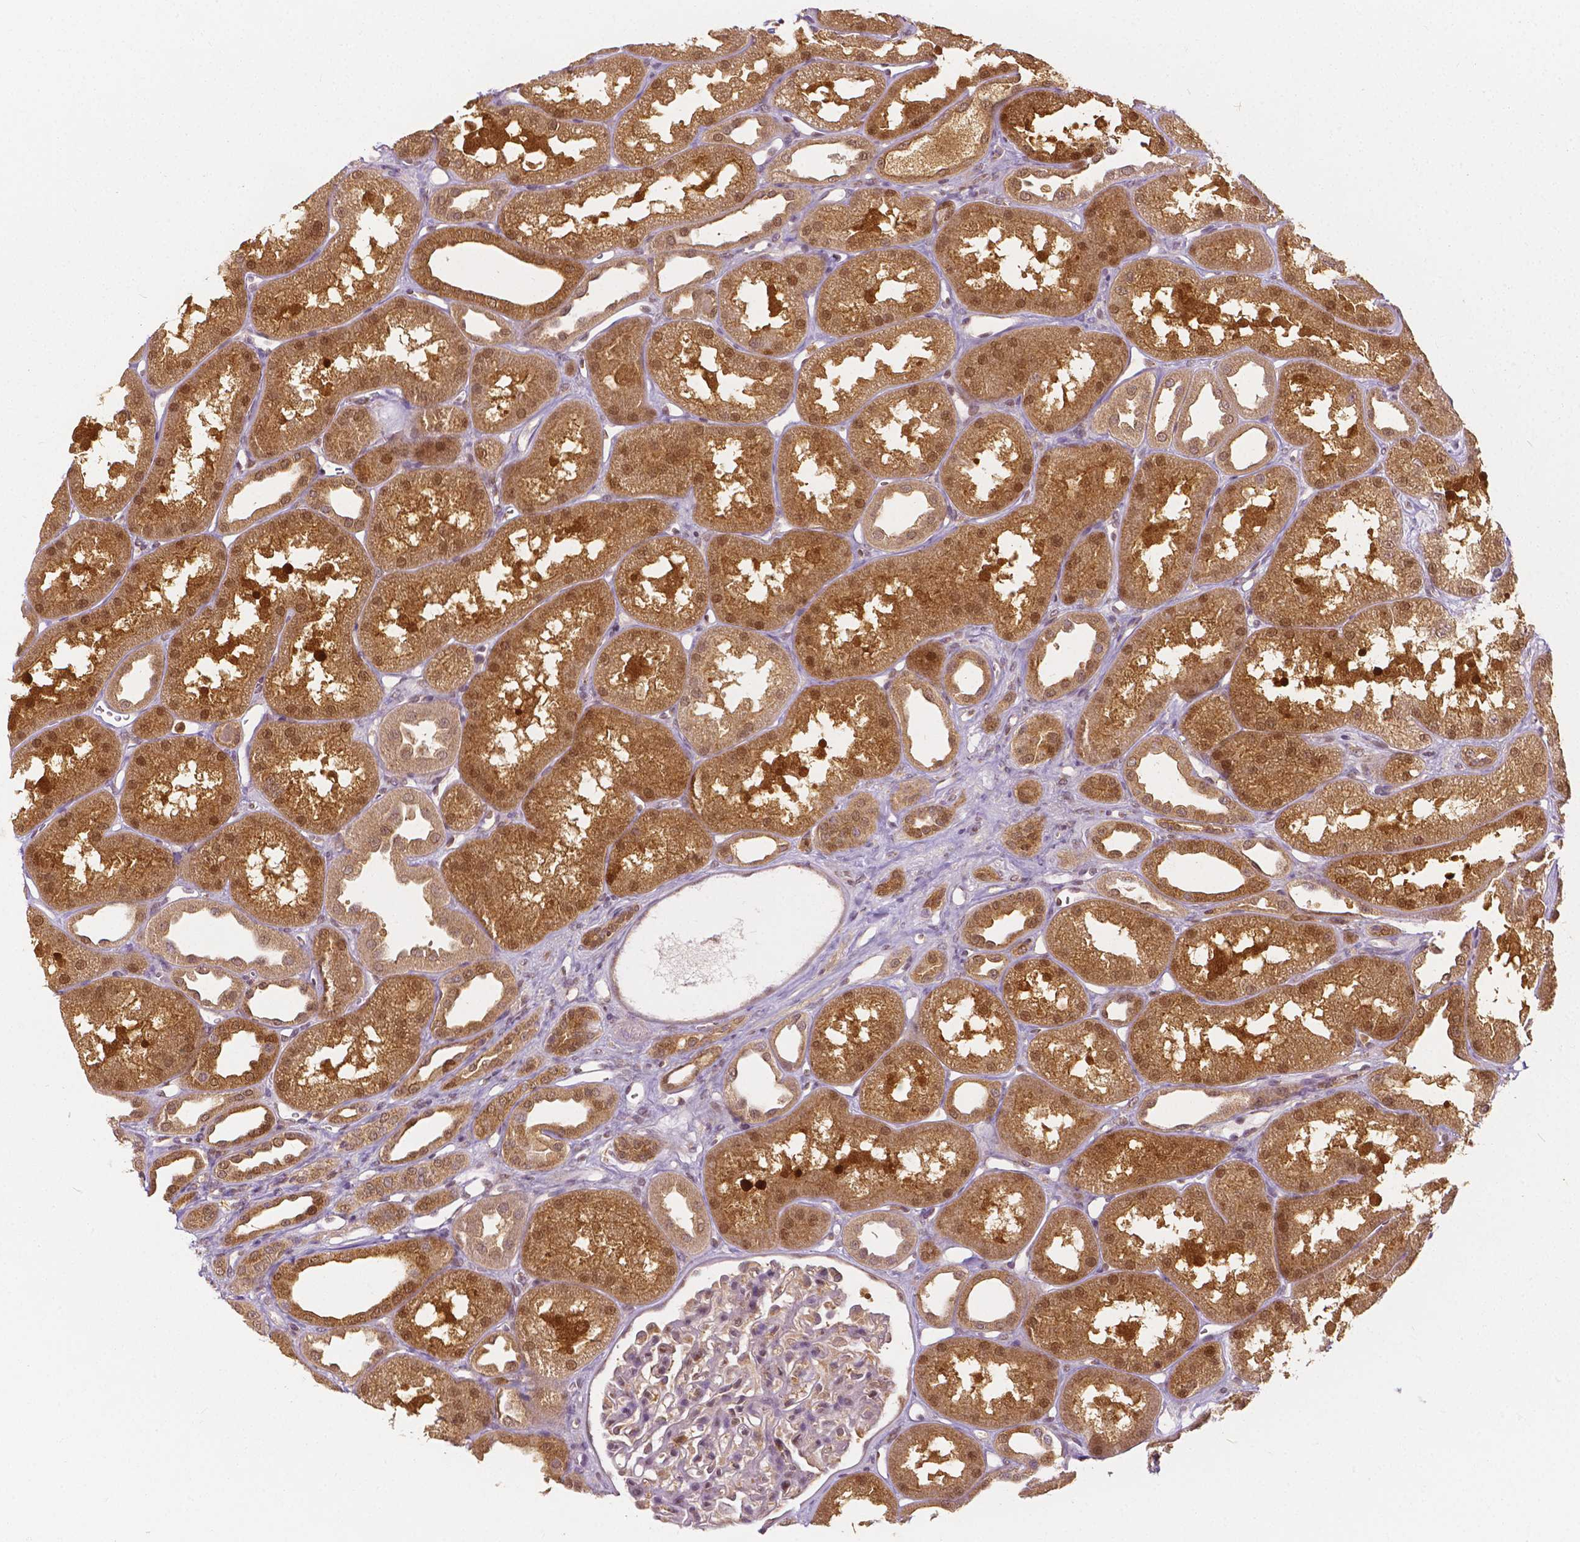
{"staining": {"intensity": "weak", "quantity": "<25%", "location": "cytoplasmic/membranous"}, "tissue": "kidney", "cell_type": "Cells in glomeruli", "image_type": "normal", "snomed": [{"axis": "morphology", "description": "Normal tissue, NOS"}, {"axis": "topography", "description": "Kidney"}], "caption": "Normal kidney was stained to show a protein in brown. There is no significant staining in cells in glomeruli.", "gene": "NAPRT", "patient": {"sex": "male", "age": 61}}